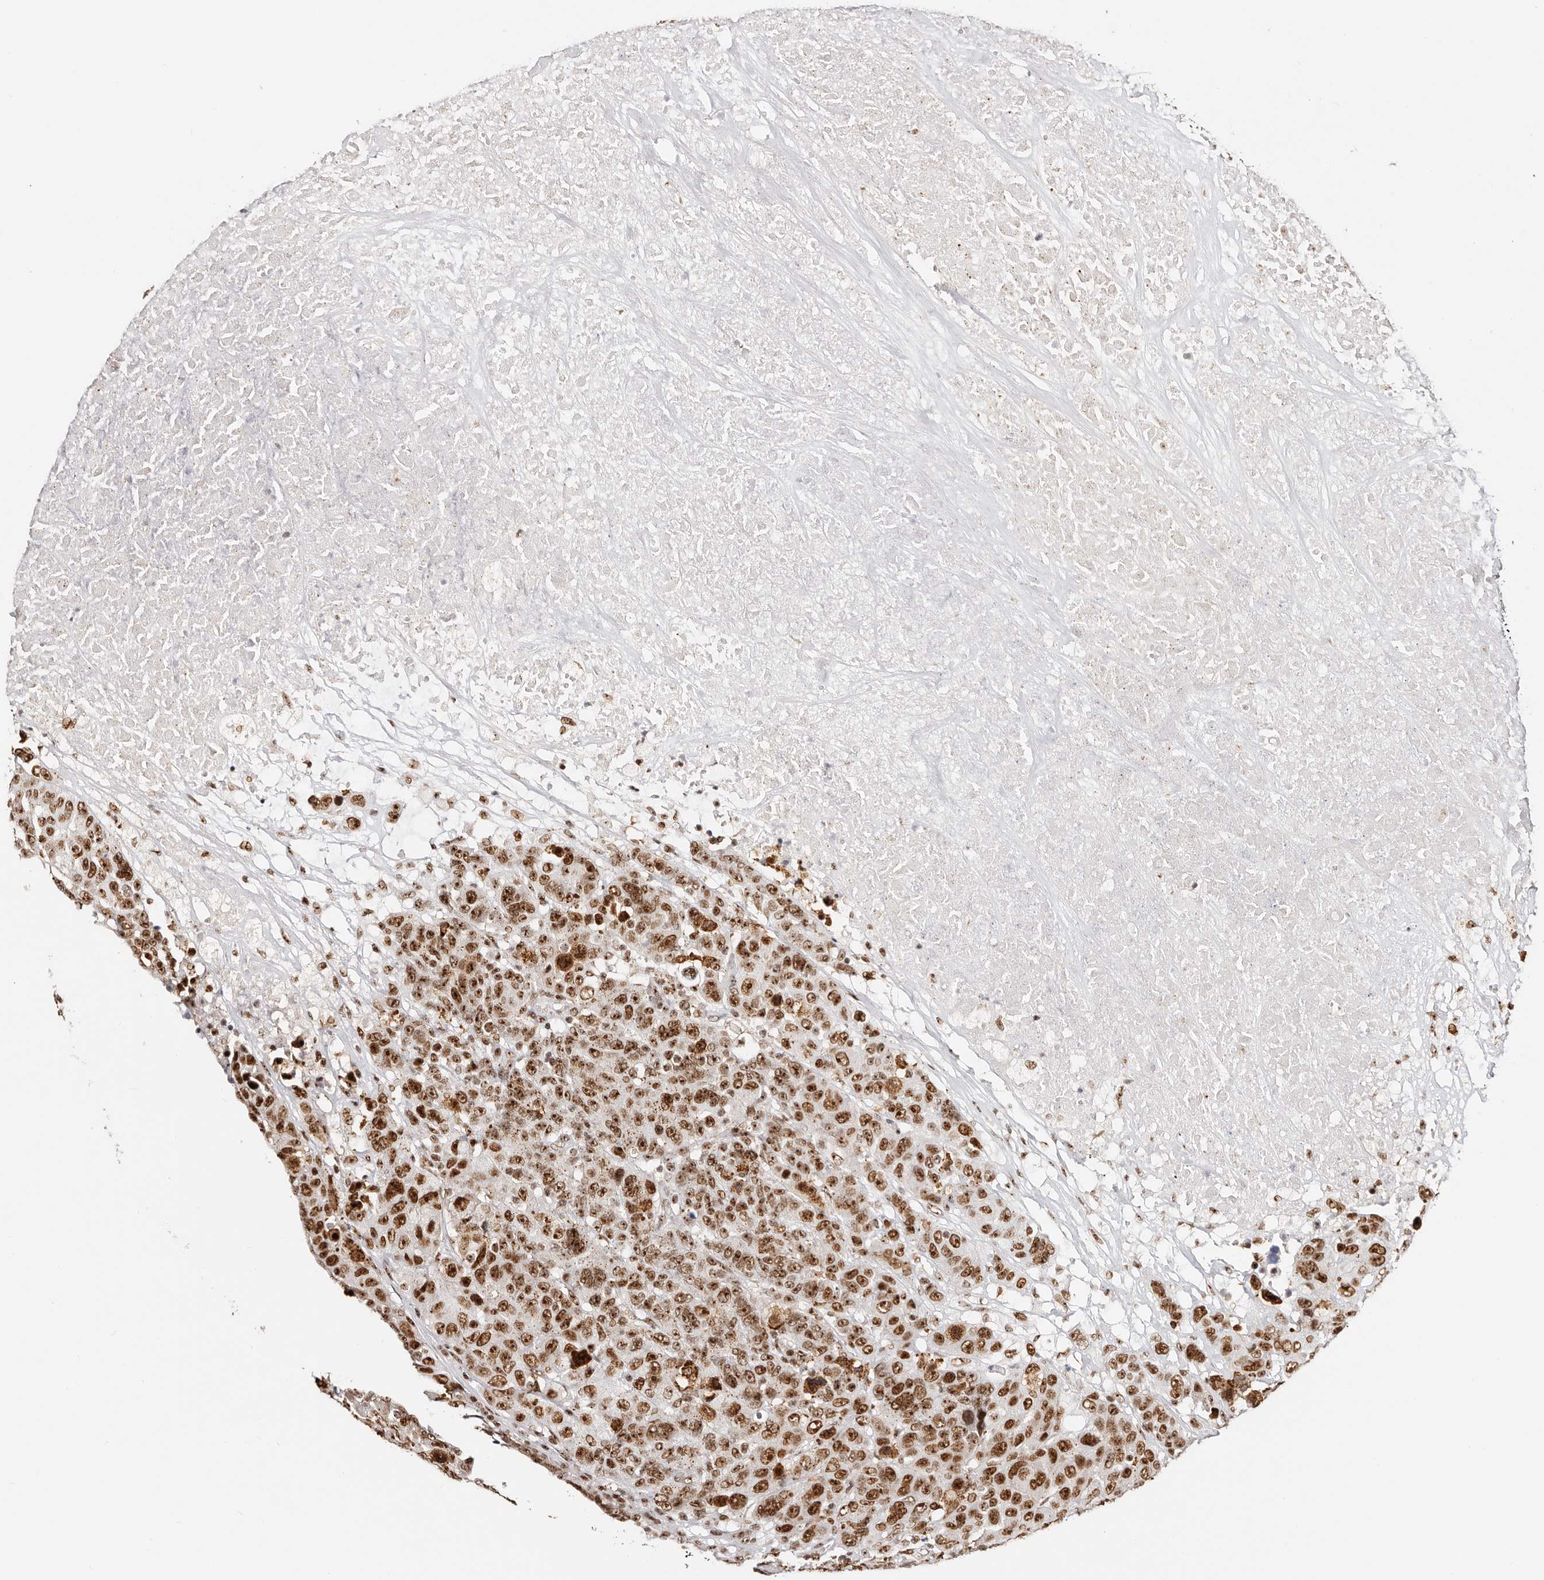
{"staining": {"intensity": "strong", "quantity": ">75%", "location": "nuclear"}, "tissue": "breast cancer", "cell_type": "Tumor cells", "image_type": "cancer", "snomed": [{"axis": "morphology", "description": "Duct carcinoma"}, {"axis": "topography", "description": "Breast"}], "caption": "There is high levels of strong nuclear expression in tumor cells of breast cancer, as demonstrated by immunohistochemical staining (brown color).", "gene": "IQGAP3", "patient": {"sex": "female", "age": 37}}